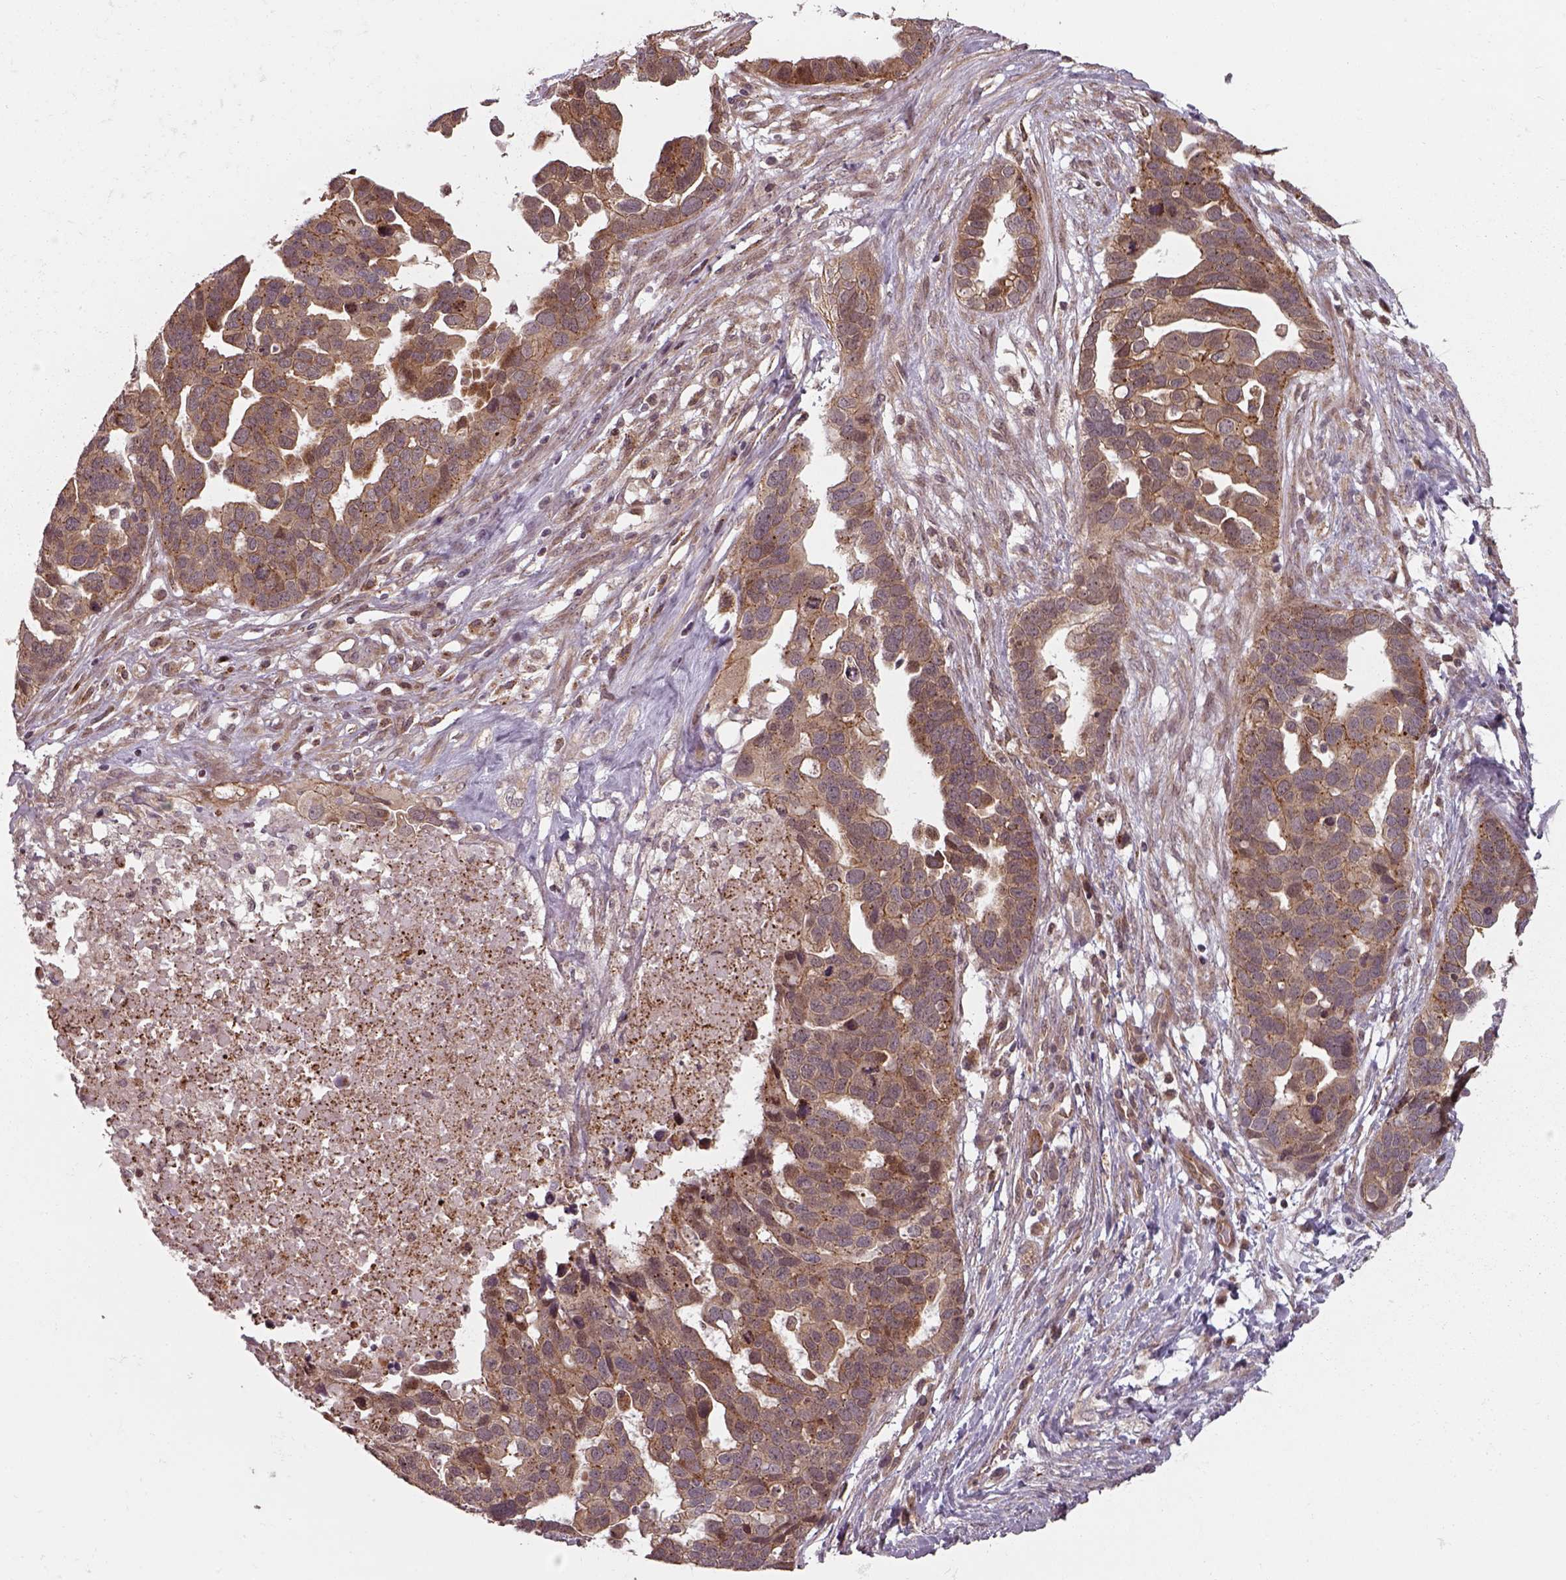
{"staining": {"intensity": "moderate", "quantity": ">75%", "location": "cytoplasmic/membranous"}, "tissue": "ovarian cancer", "cell_type": "Tumor cells", "image_type": "cancer", "snomed": [{"axis": "morphology", "description": "Cystadenocarcinoma, serous, NOS"}, {"axis": "topography", "description": "Ovary"}], "caption": "A brown stain labels moderate cytoplasmic/membranous positivity of a protein in ovarian cancer (serous cystadenocarcinoma) tumor cells. (IHC, brightfield microscopy, high magnification).", "gene": "CHMP3", "patient": {"sex": "female", "age": 54}}